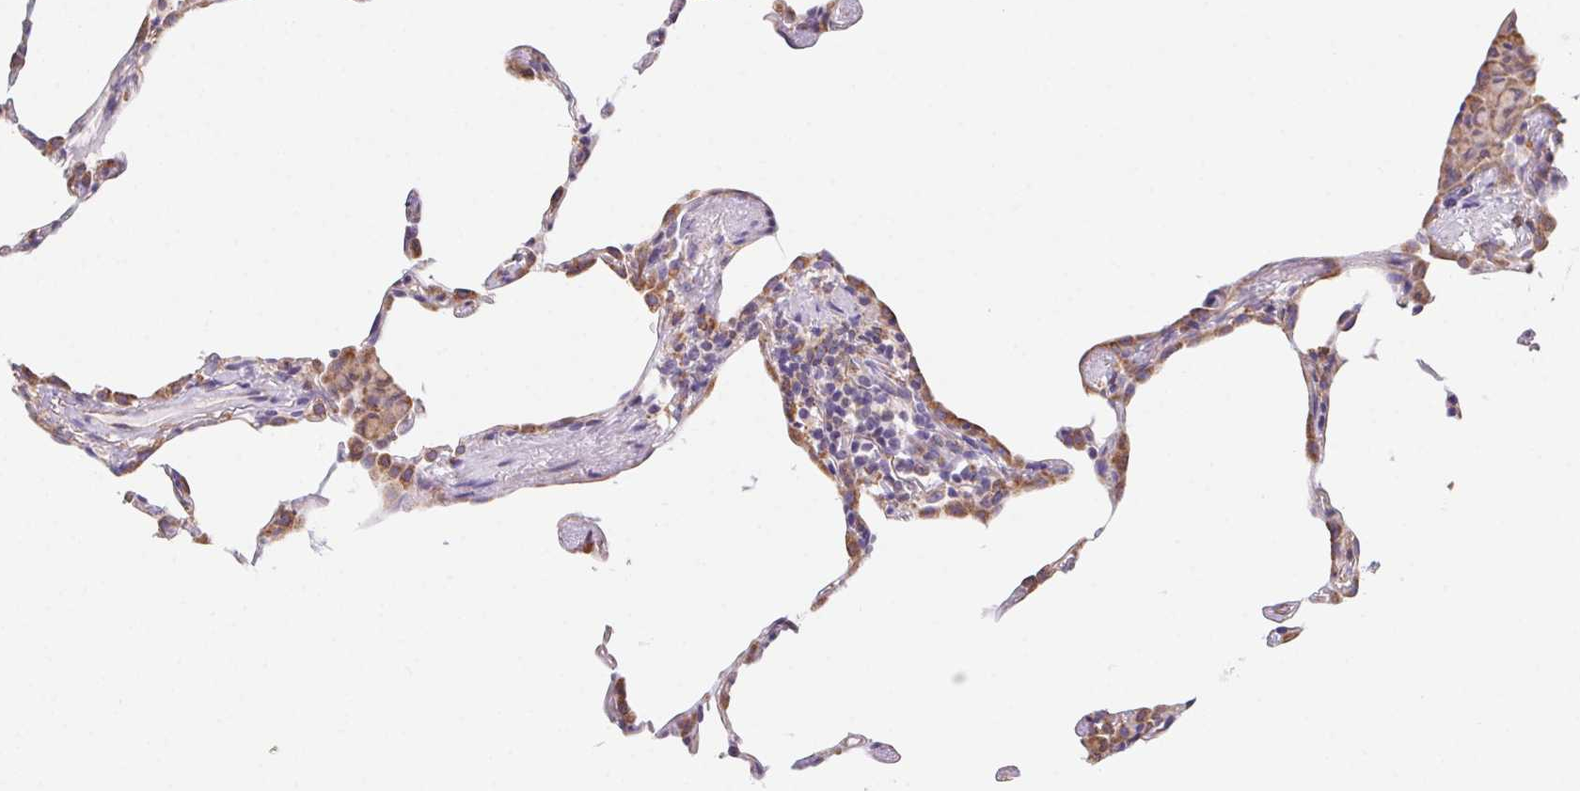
{"staining": {"intensity": "moderate", "quantity": "25%-75%", "location": "cytoplasmic/membranous"}, "tissue": "lung", "cell_type": "Alveolar cells", "image_type": "normal", "snomed": [{"axis": "morphology", "description": "Normal tissue, NOS"}, {"axis": "topography", "description": "Lung"}], "caption": "Moderate cytoplasmic/membranous protein positivity is identified in approximately 25%-75% of alveolar cells in lung. Nuclei are stained in blue.", "gene": "ADAM8", "patient": {"sex": "female", "age": 57}}